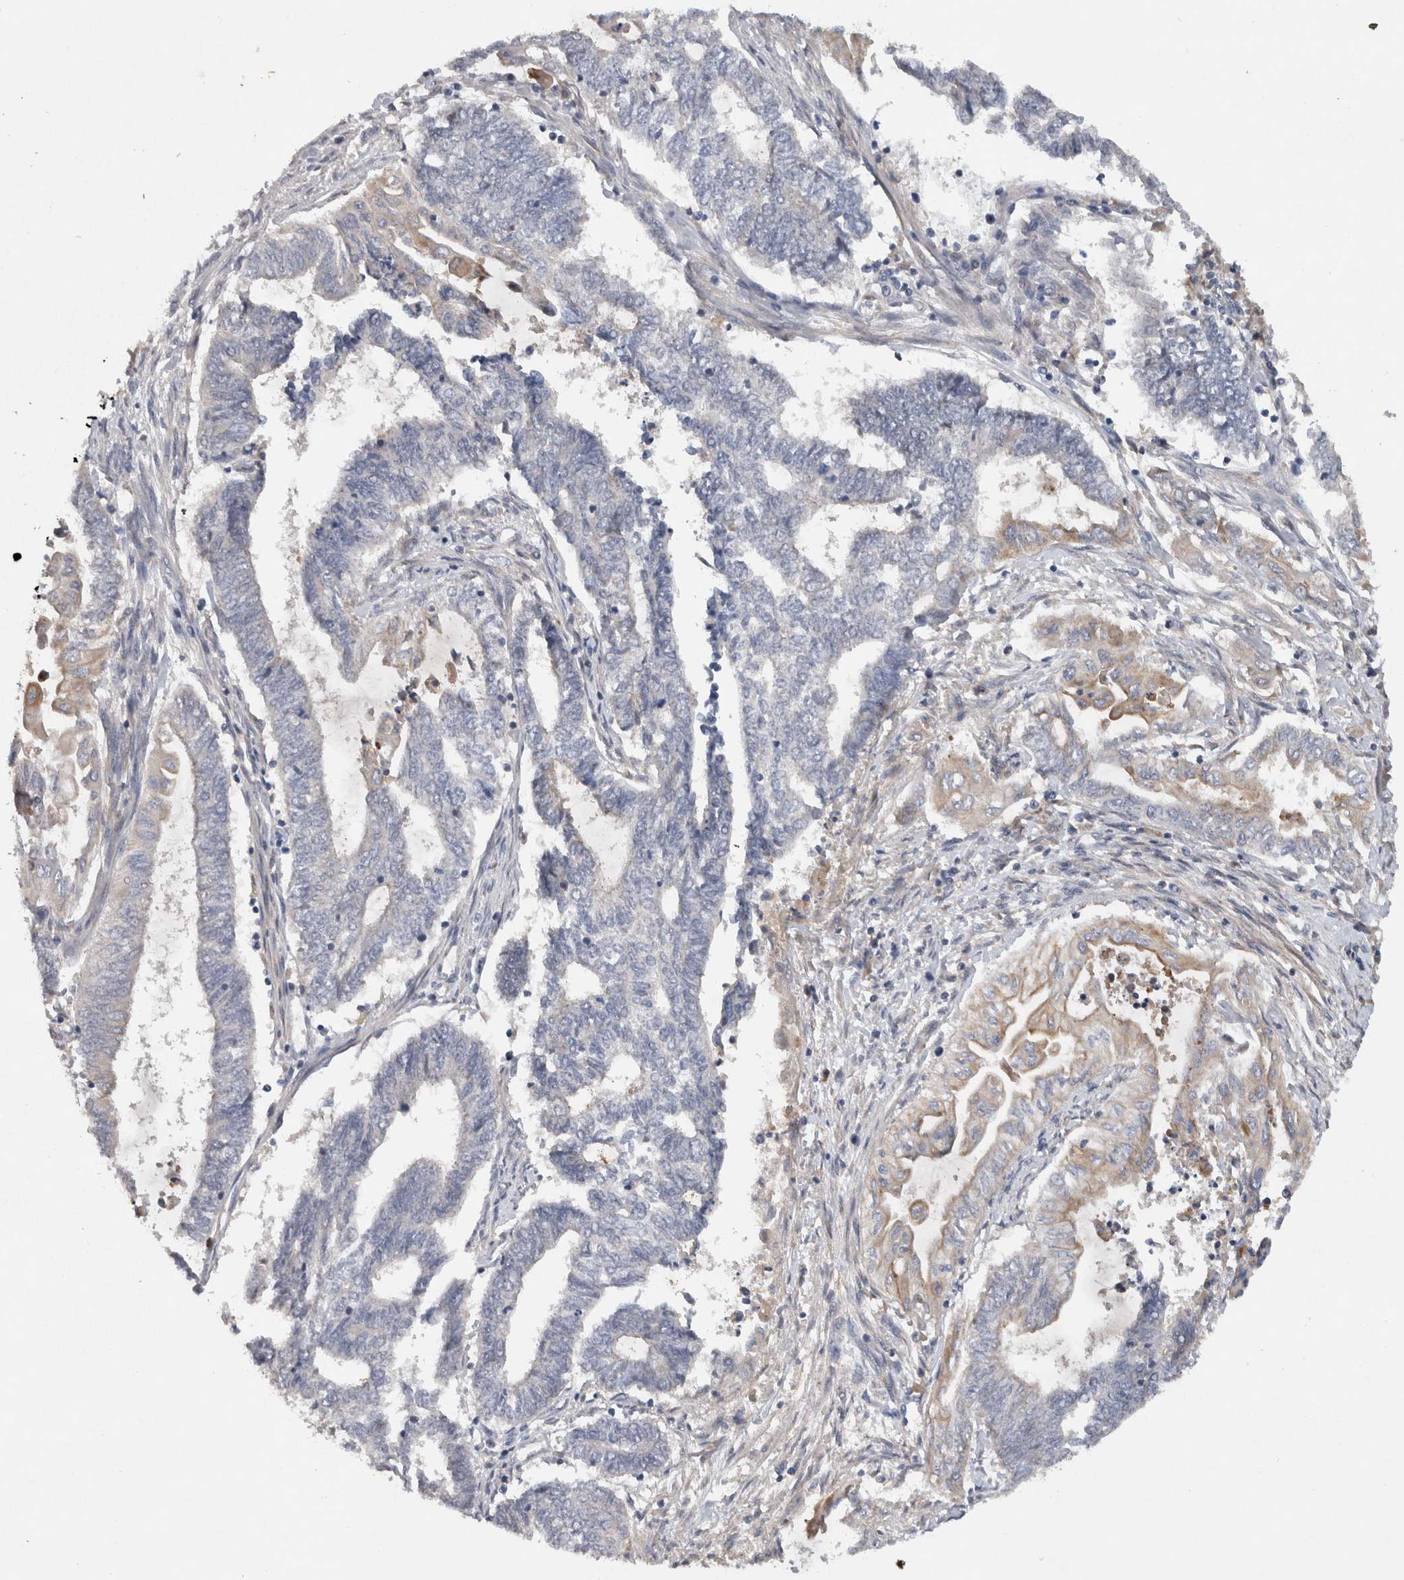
{"staining": {"intensity": "moderate", "quantity": "<25%", "location": "cytoplasmic/membranous"}, "tissue": "endometrial cancer", "cell_type": "Tumor cells", "image_type": "cancer", "snomed": [{"axis": "morphology", "description": "Adenocarcinoma, NOS"}, {"axis": "topography", "description": "Uterus"}, {"axis": "topography", "description": "Endometrium"}], "caption": "A brown stain labels moderate cytoplasmic/membranous staining of a protein in human endometrial adenocarcinoma tumor cells.", "gene": "HEXD", "patient": {"sex": "female", "age": 70}}